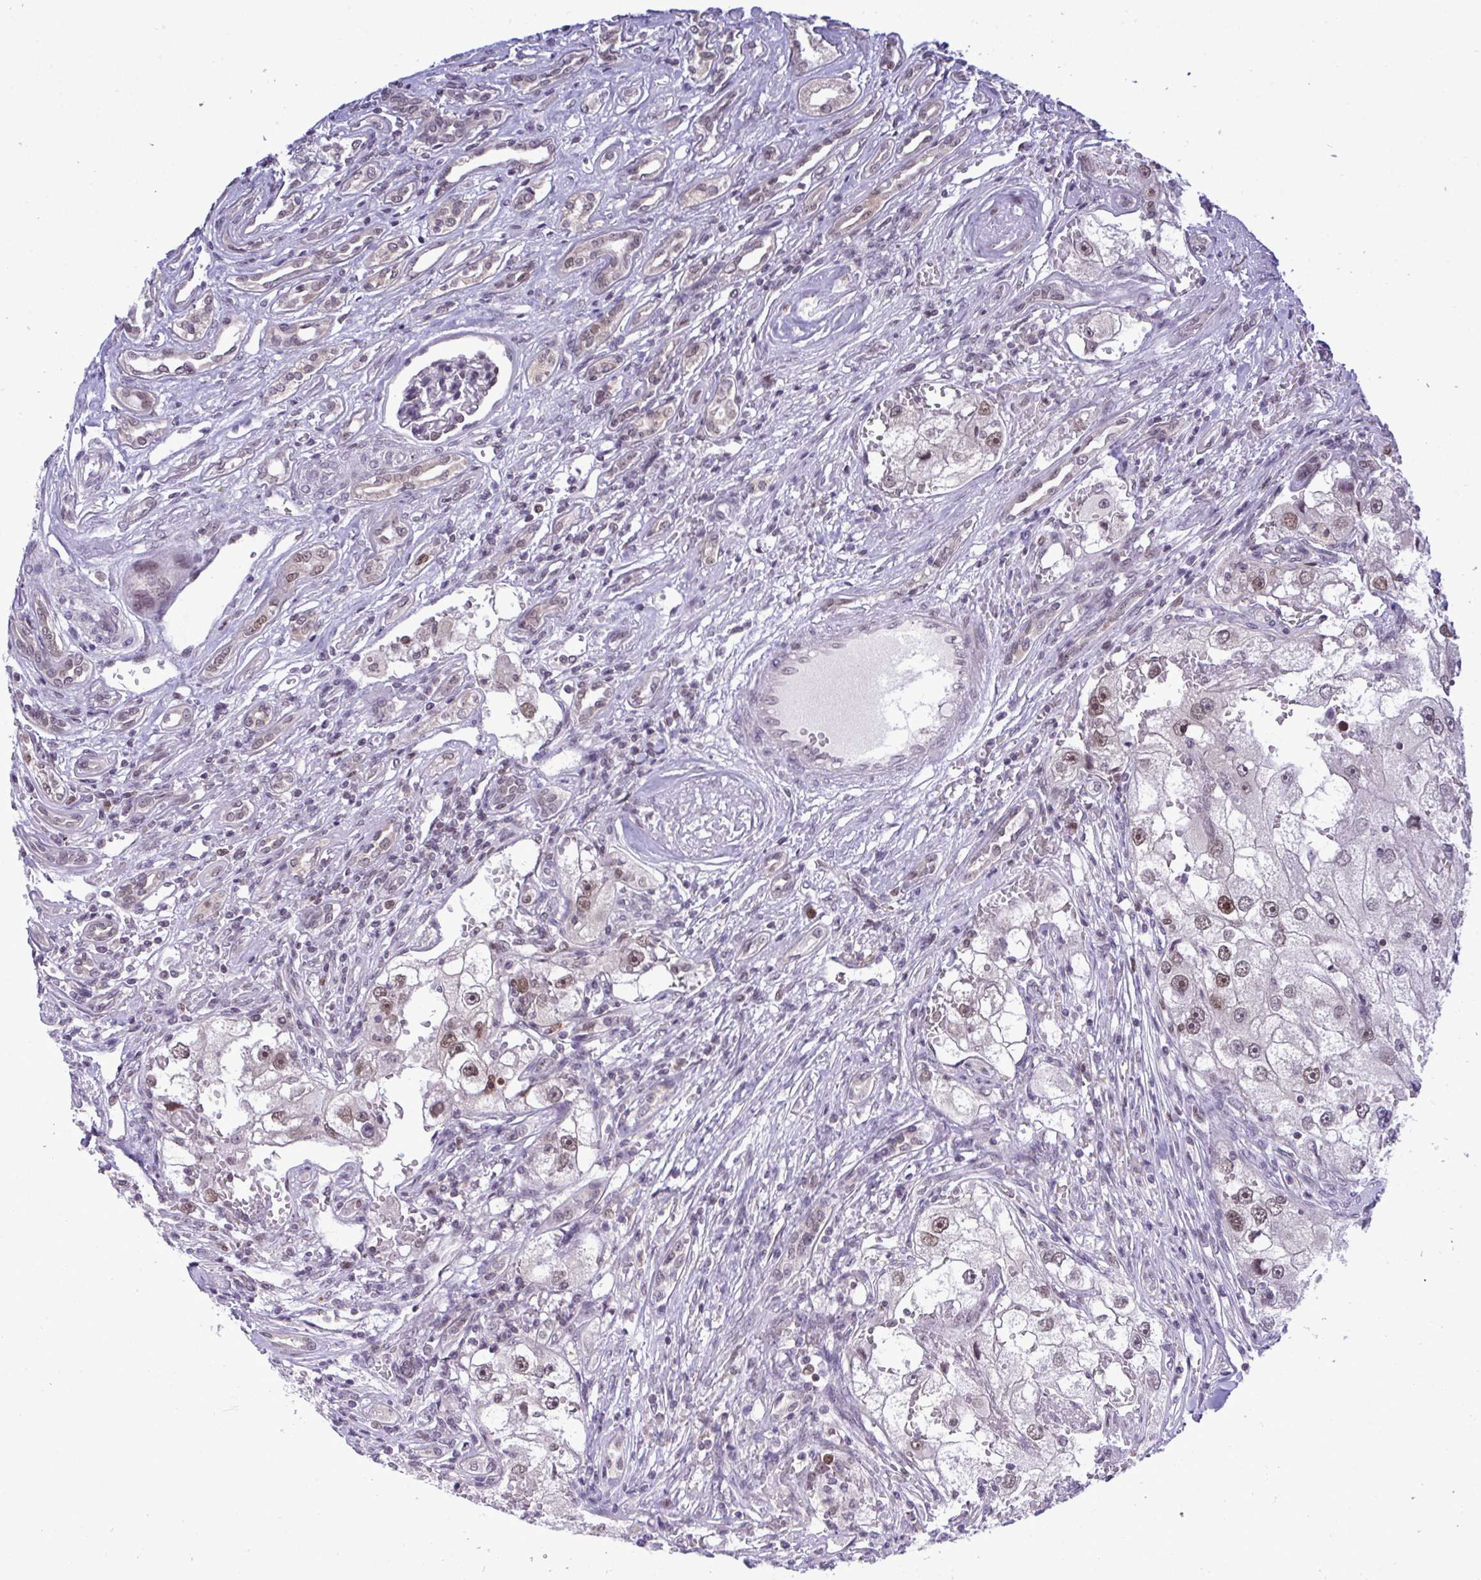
{"staining": {"intensity": "weak", "quantity": "25%-75%", "location": "nuclear"}, "tissue": "renal cancer", "cell_type": "Tumor cells", "image_type": "cancer", "snomed": [{"axis": "morphology", "description": "Adenocarcinoma, NOS"}, {"axis": "topography", "description": "Kidney"}], "caption": "Renal cancer stained with a brown dye displays weak nuclear positive staining in approximately 25%-75% of tumor cells.", "gene": "RFC4", "patient": {"sex": "male", "age": 63}}